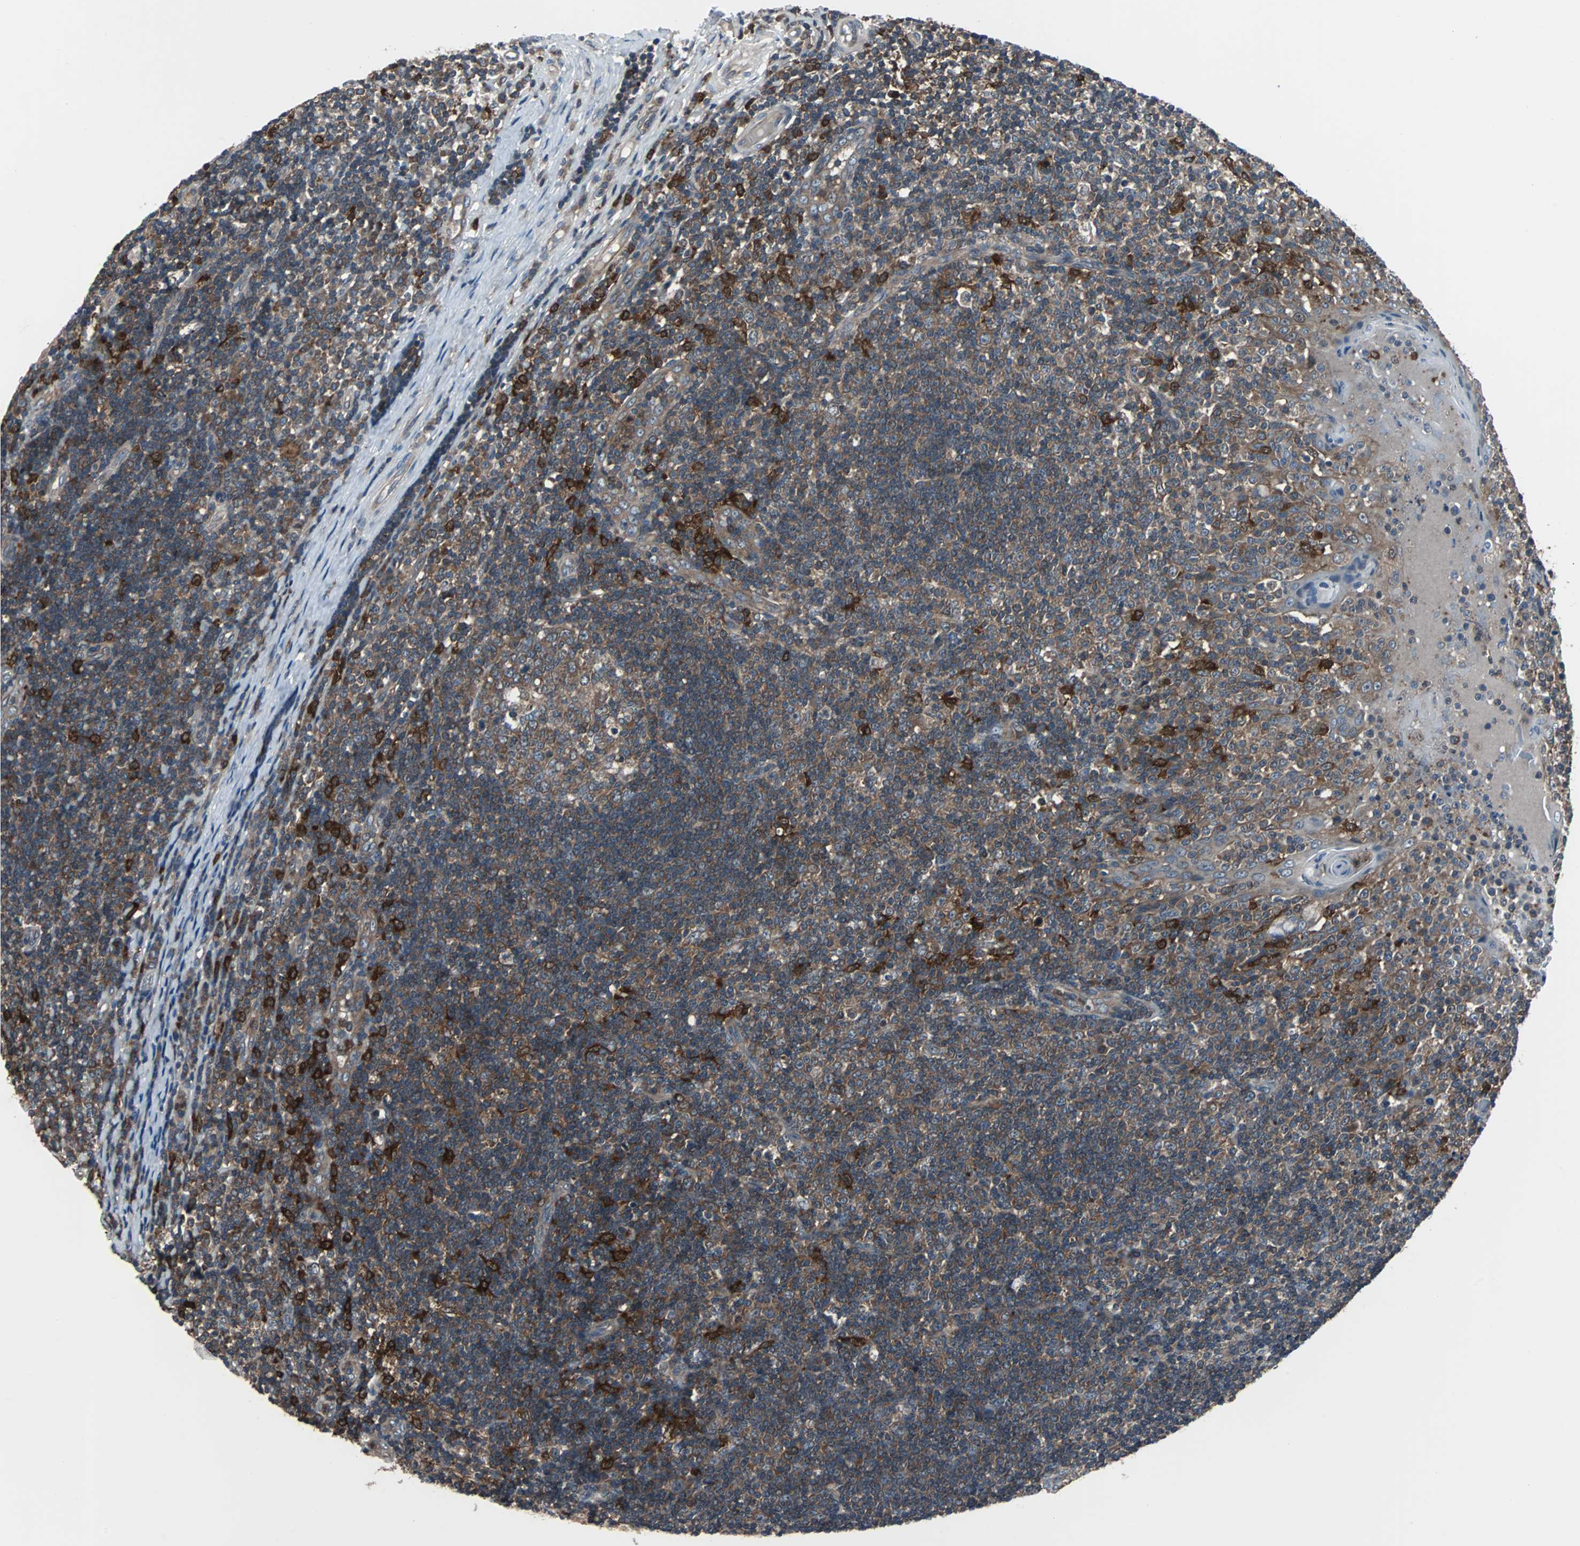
{"staining": {"intensity": "moderate", "quantity": ">75%", "location": "cytoplasmic/membranous"}, "tissue": "tonsil", "cell_type": "Germinal center cells", "image_type": "normal", "snomed": [{"axis": "morphology", "description": "Normal tissue, NOS"}, {"axis": "topography", "description": "Tonsil"}], "caption": "High-power microscopy captured an IHC histopathology image of normal tonsil, revealing moderate cytoplasmic/membranous staining in approximately >75% of germinal center cells. The protein is shown in brown color, while the nuclei are stained blue.", "gene": "PAK1", "patient": {"sex": "female", "age": 40}}